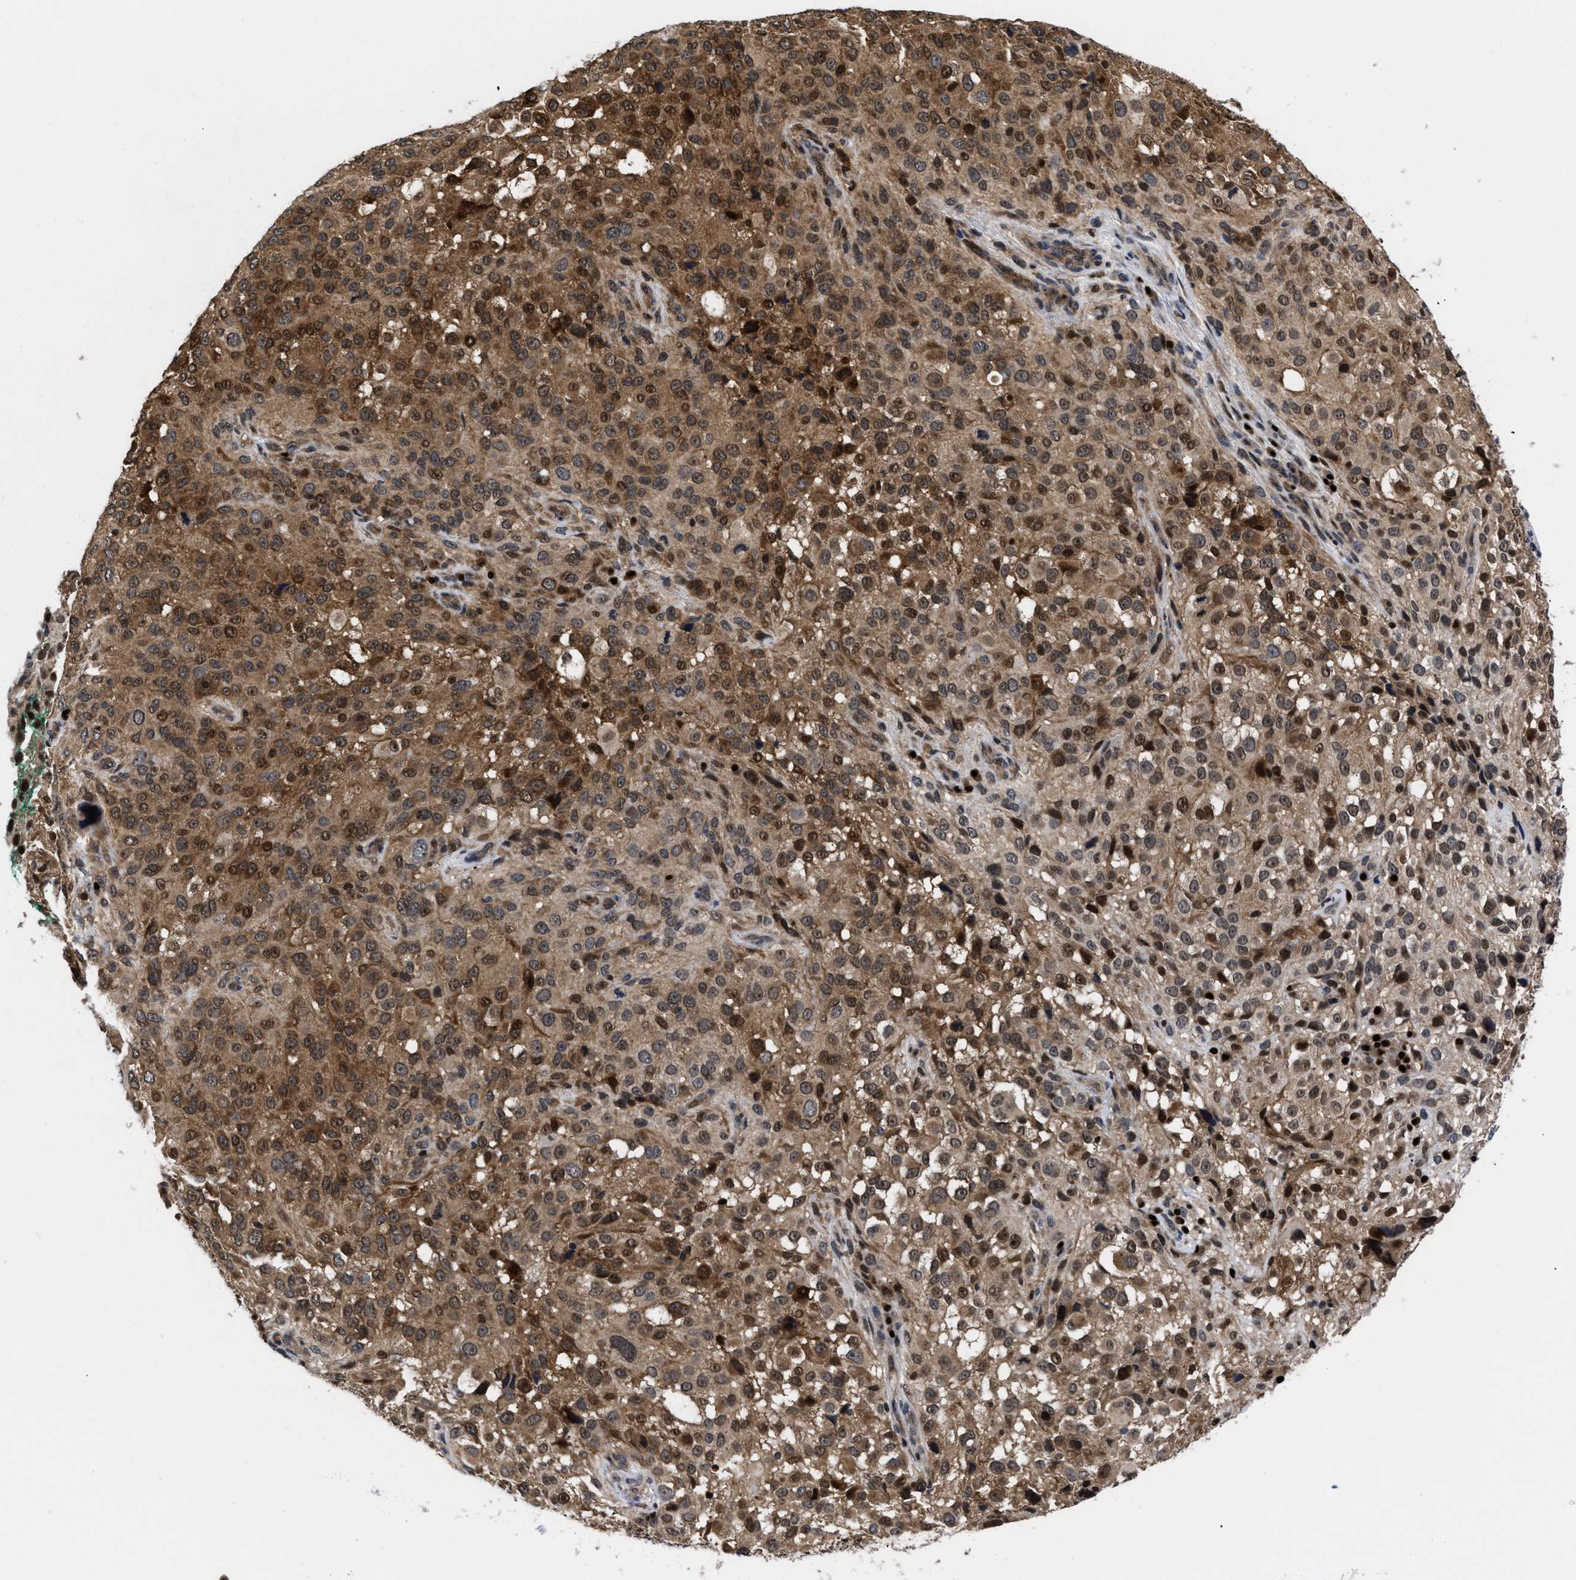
{"staining": {"intensity": "moderate", "quantity": ">75%", "location": "cytoplasmic/membranous,nuclear"}, "tissue": "melanoma", "cell_type": "Tumor cells", "image_type": "cancer", "snomed": [{"axis": "morphology", "description": "Necrosis, NOS"}, {"axis": "morphology", "description": "Malignant melanoma, NOS"}, {"axis": "topography", "description": "Skin"}], "caption": "The image reveals staining of malignant melanoma, revealing moderate cytoplasmic/membranous and nuclear protein staining (brown color) within tumor cells. The staining is performed using DAB (3,3'-diaminobenzidine) brown chromogen to label protein expression. The nuclei are counter-stained blue using hematoxylin.", "gene": "FAM200A", "patient": {"sex": "female", "age": 87}}